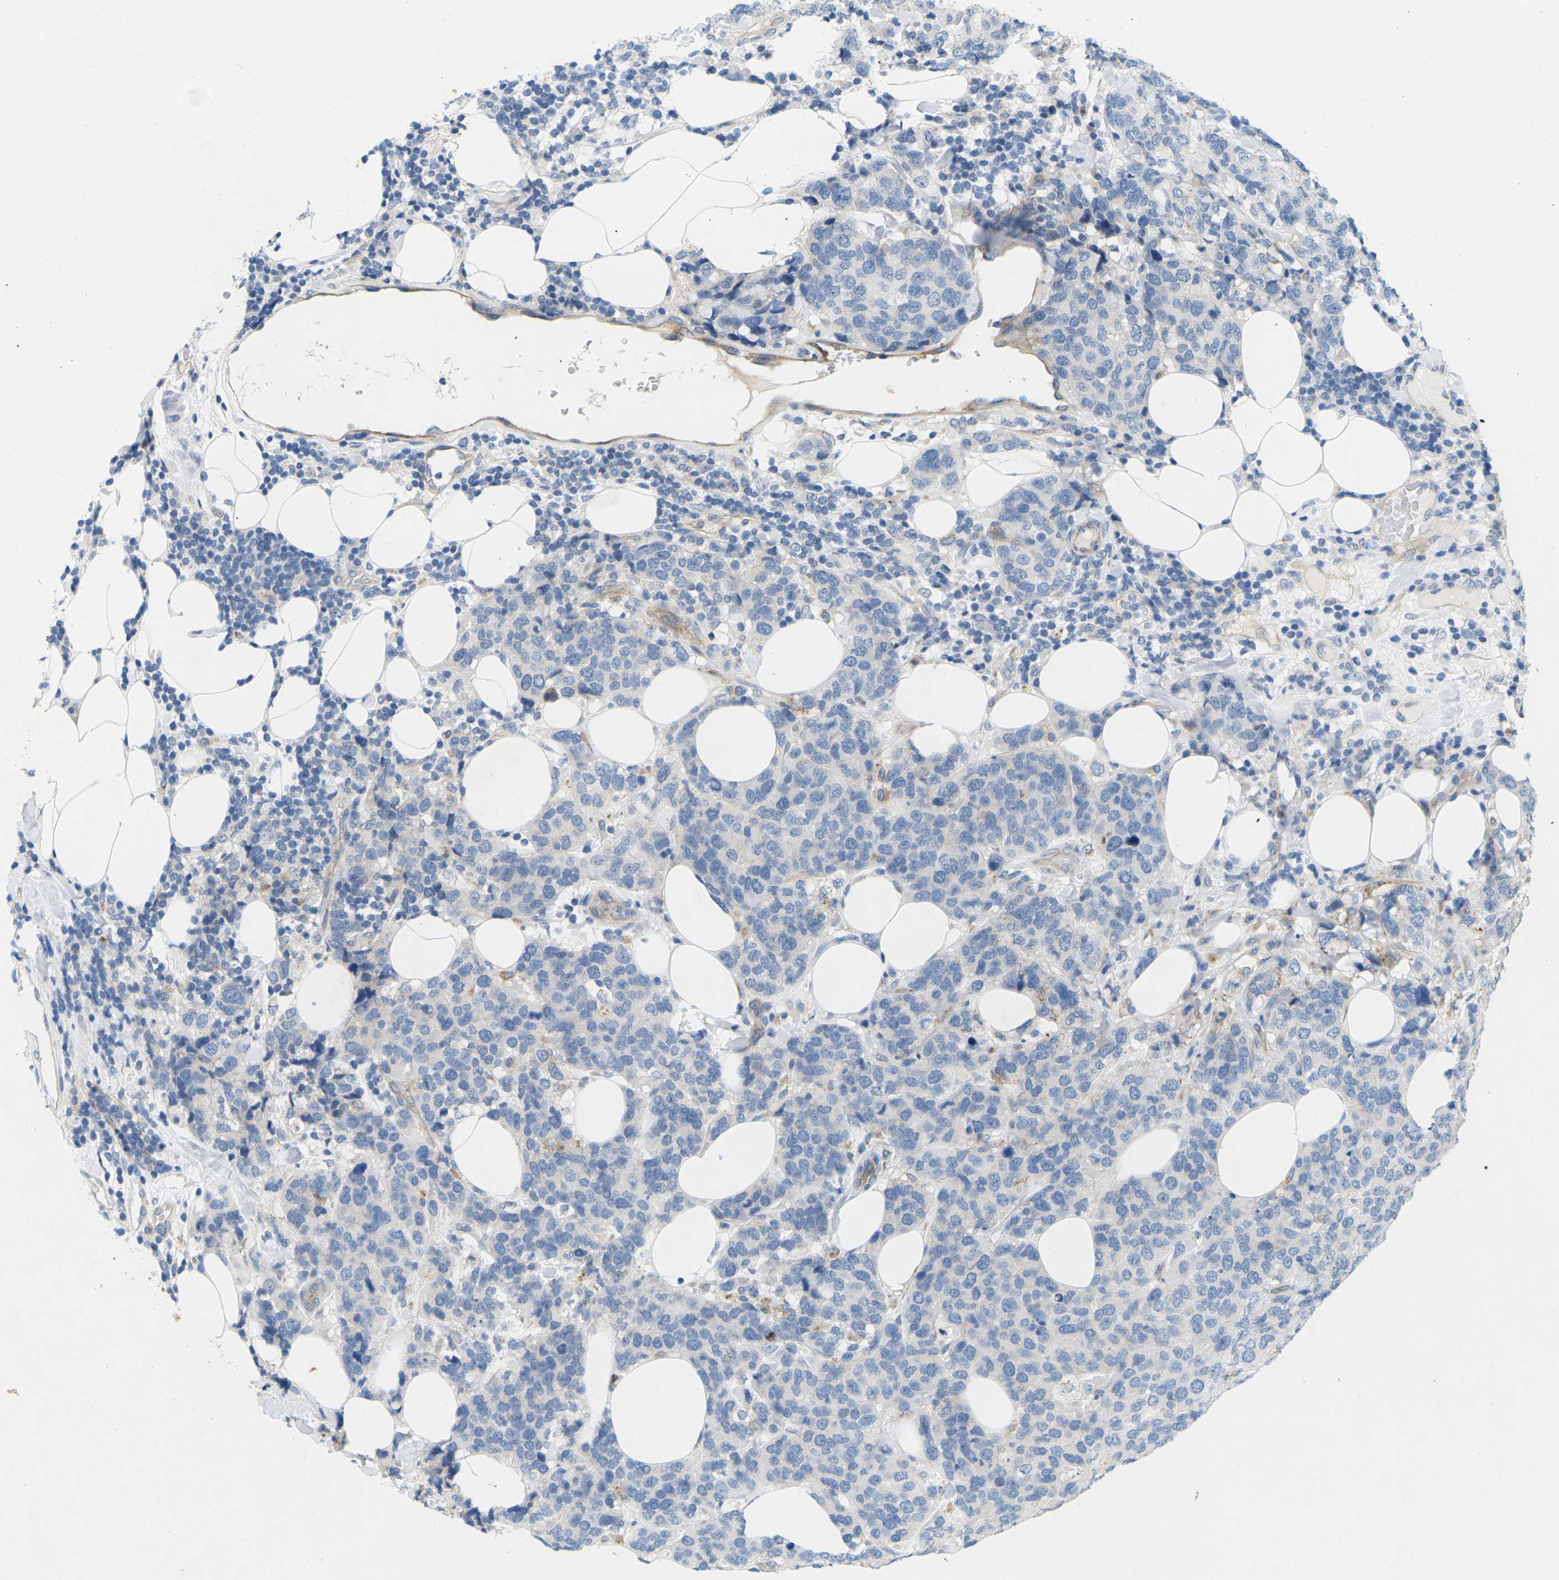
{"staining": {"intensity": "negative", "quantity": "none", "location": "none"}, "tissue": "breast cancer", "cell_type": "Tumor cells", "image_type": "cancer", "snomed": [{"axis": "morphology", "description": "Lobular carcinoma"}, {"axis": "topography", "description": "Breast"}], "caption": "Breast lobular carcinoma was stained to show a protein in brown. There is no significant staining in tumor cells.", "gene": "ITGA5", "patient": {"sex": "female", "age": 59}}